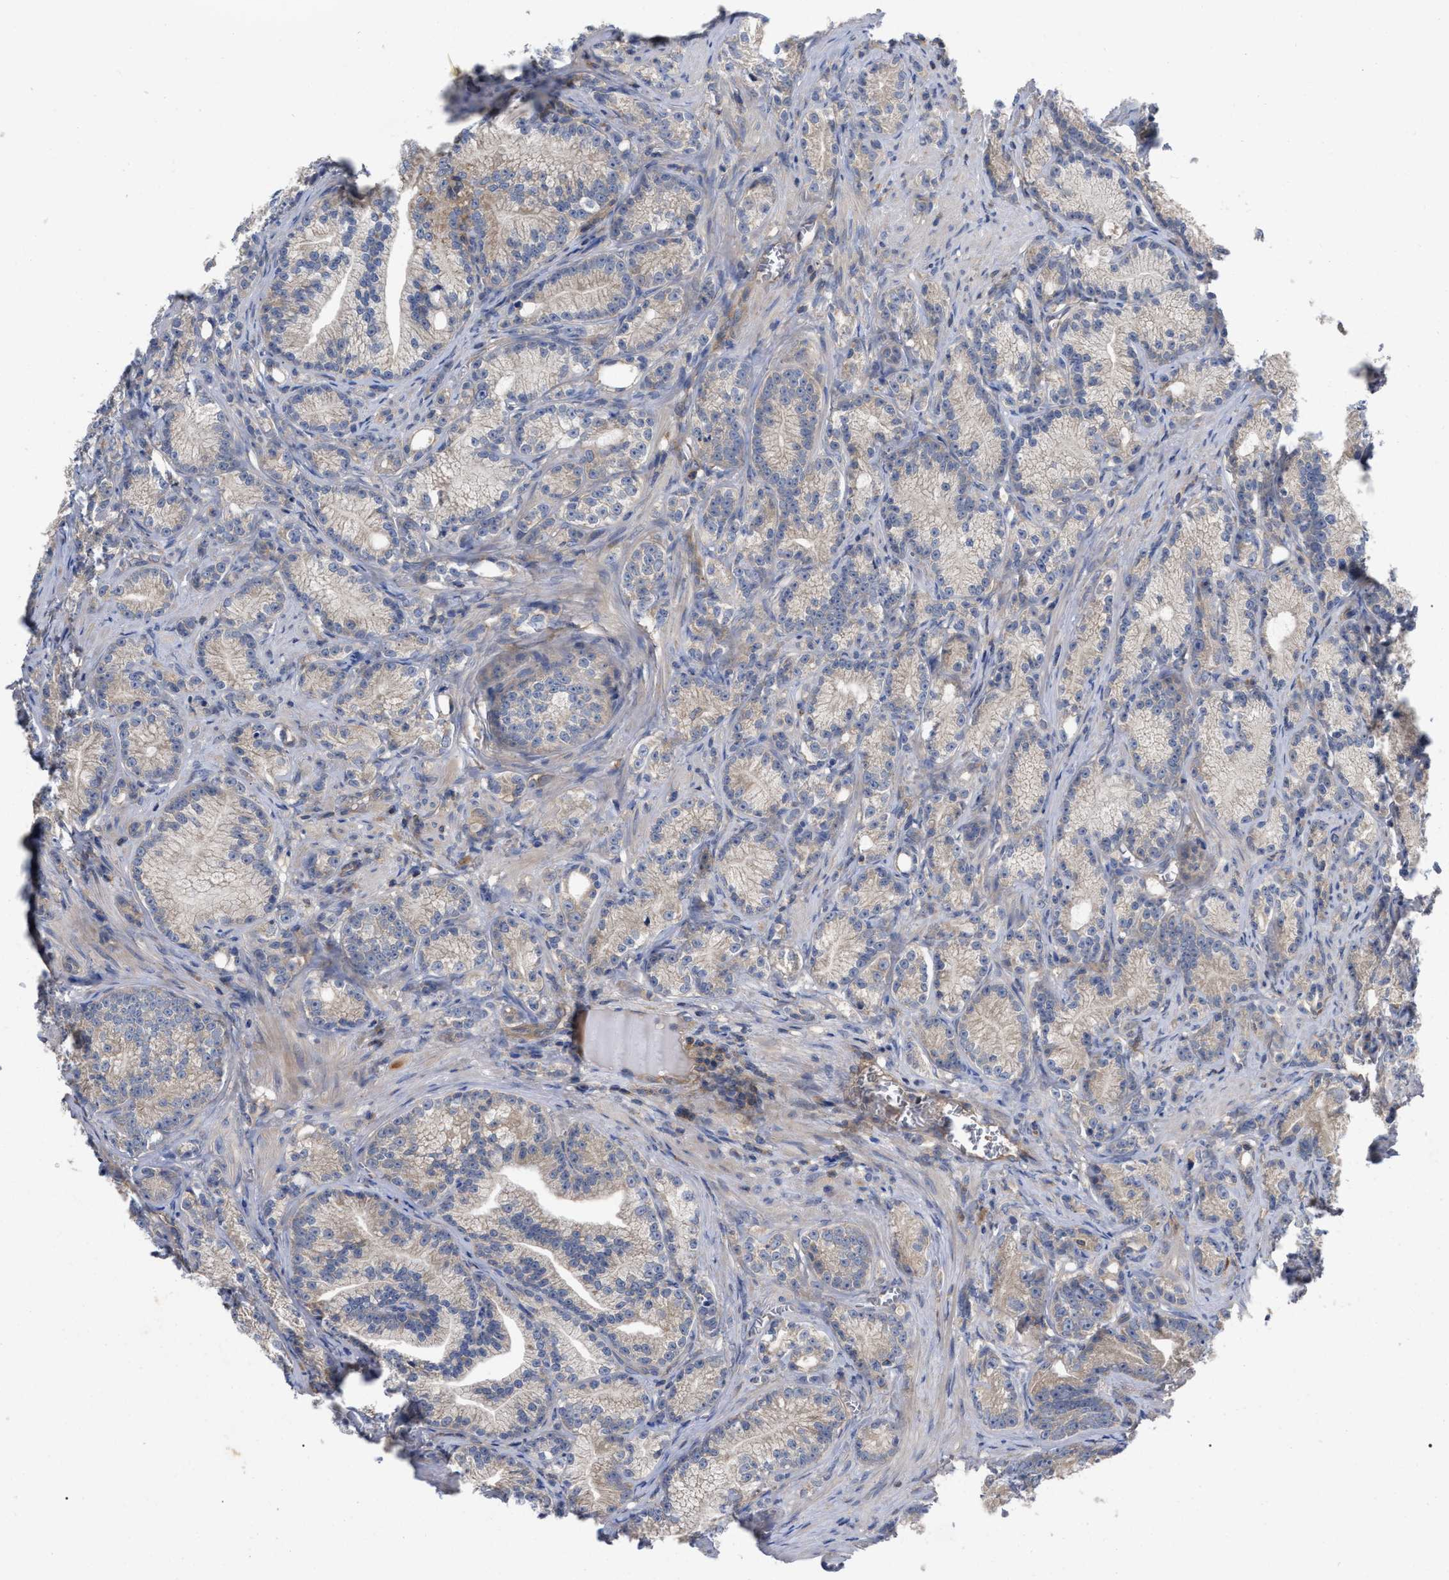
{"staining": {"intensity": "weak", "quantity": "<25%", "location": "cytoplasmic/membranous"}, "tissue": "prostate cancer", "cell_type": "Tumor cells", "image_type": "cancer", "snomed": [{"axis": "morphology", "description": "Adenocarcinoma, Low grade"}, {"axis": "topography", "description": "Prostate"}], "caption": "Prostate low-grade adenocarcinoma was stained to show a protein in brown. There is no significant staining in tumor cells.", "gene": "RAP1GDS1", "patient": {"sex": "male", "age": 89}}